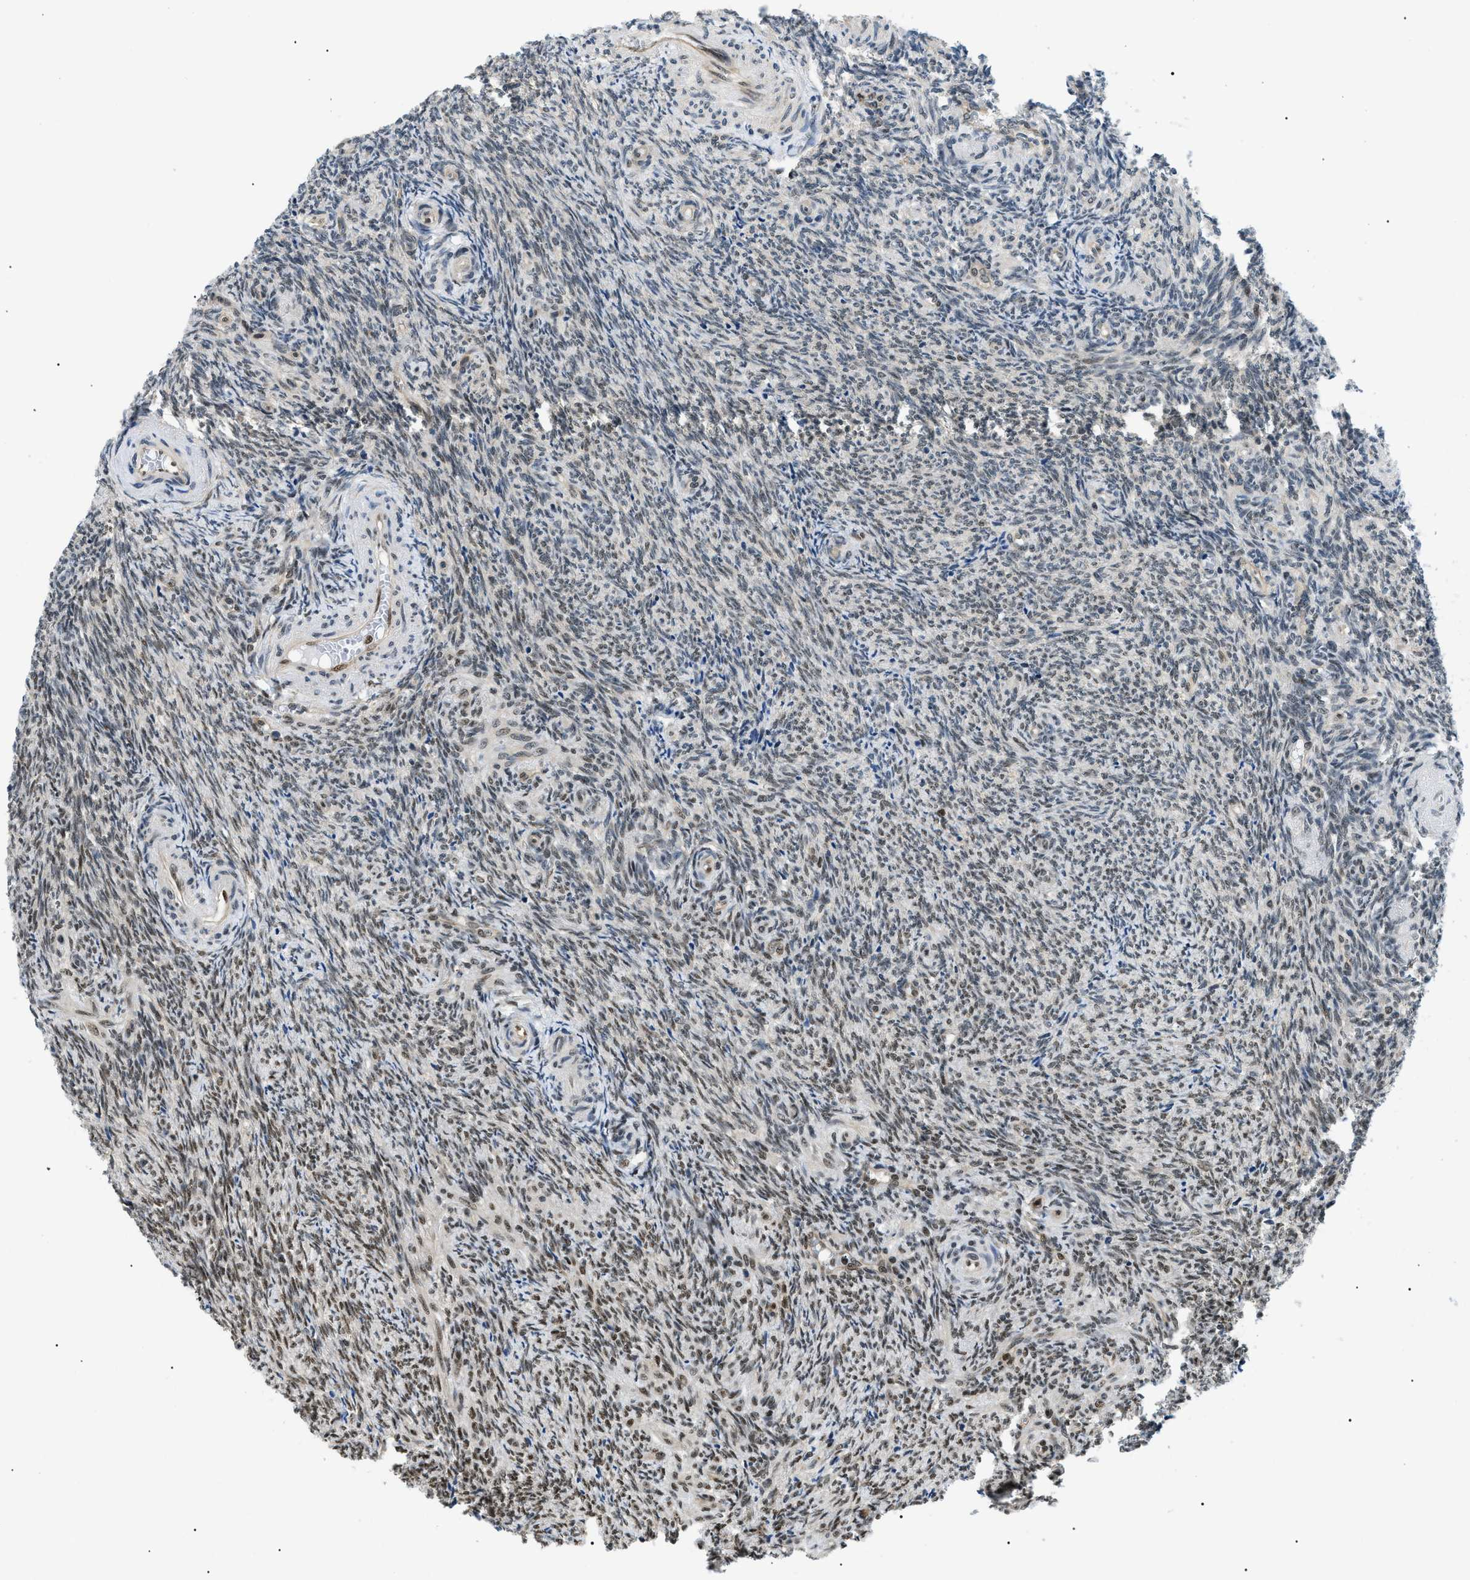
{"staining": {"intensity": "strong", "quantity": ">75%", "location": "nuclear"}, "tissue": "ovary", "cell_type": "Follicle cells", "image_type": "normal", "snomed": [{"axis": "morphology", "description": "Normal tissue, NOS"}, {"axis": "topography", "description": "Ovary"}], "caption": "A micrograph showing strong nuclear positivity in approximately >75% of follicle cells in unremarkable ovary, as visualized by brown immunohistochemical staining.", "gene": "CWC25", "patient": {"sex": "female", "age": 41}}